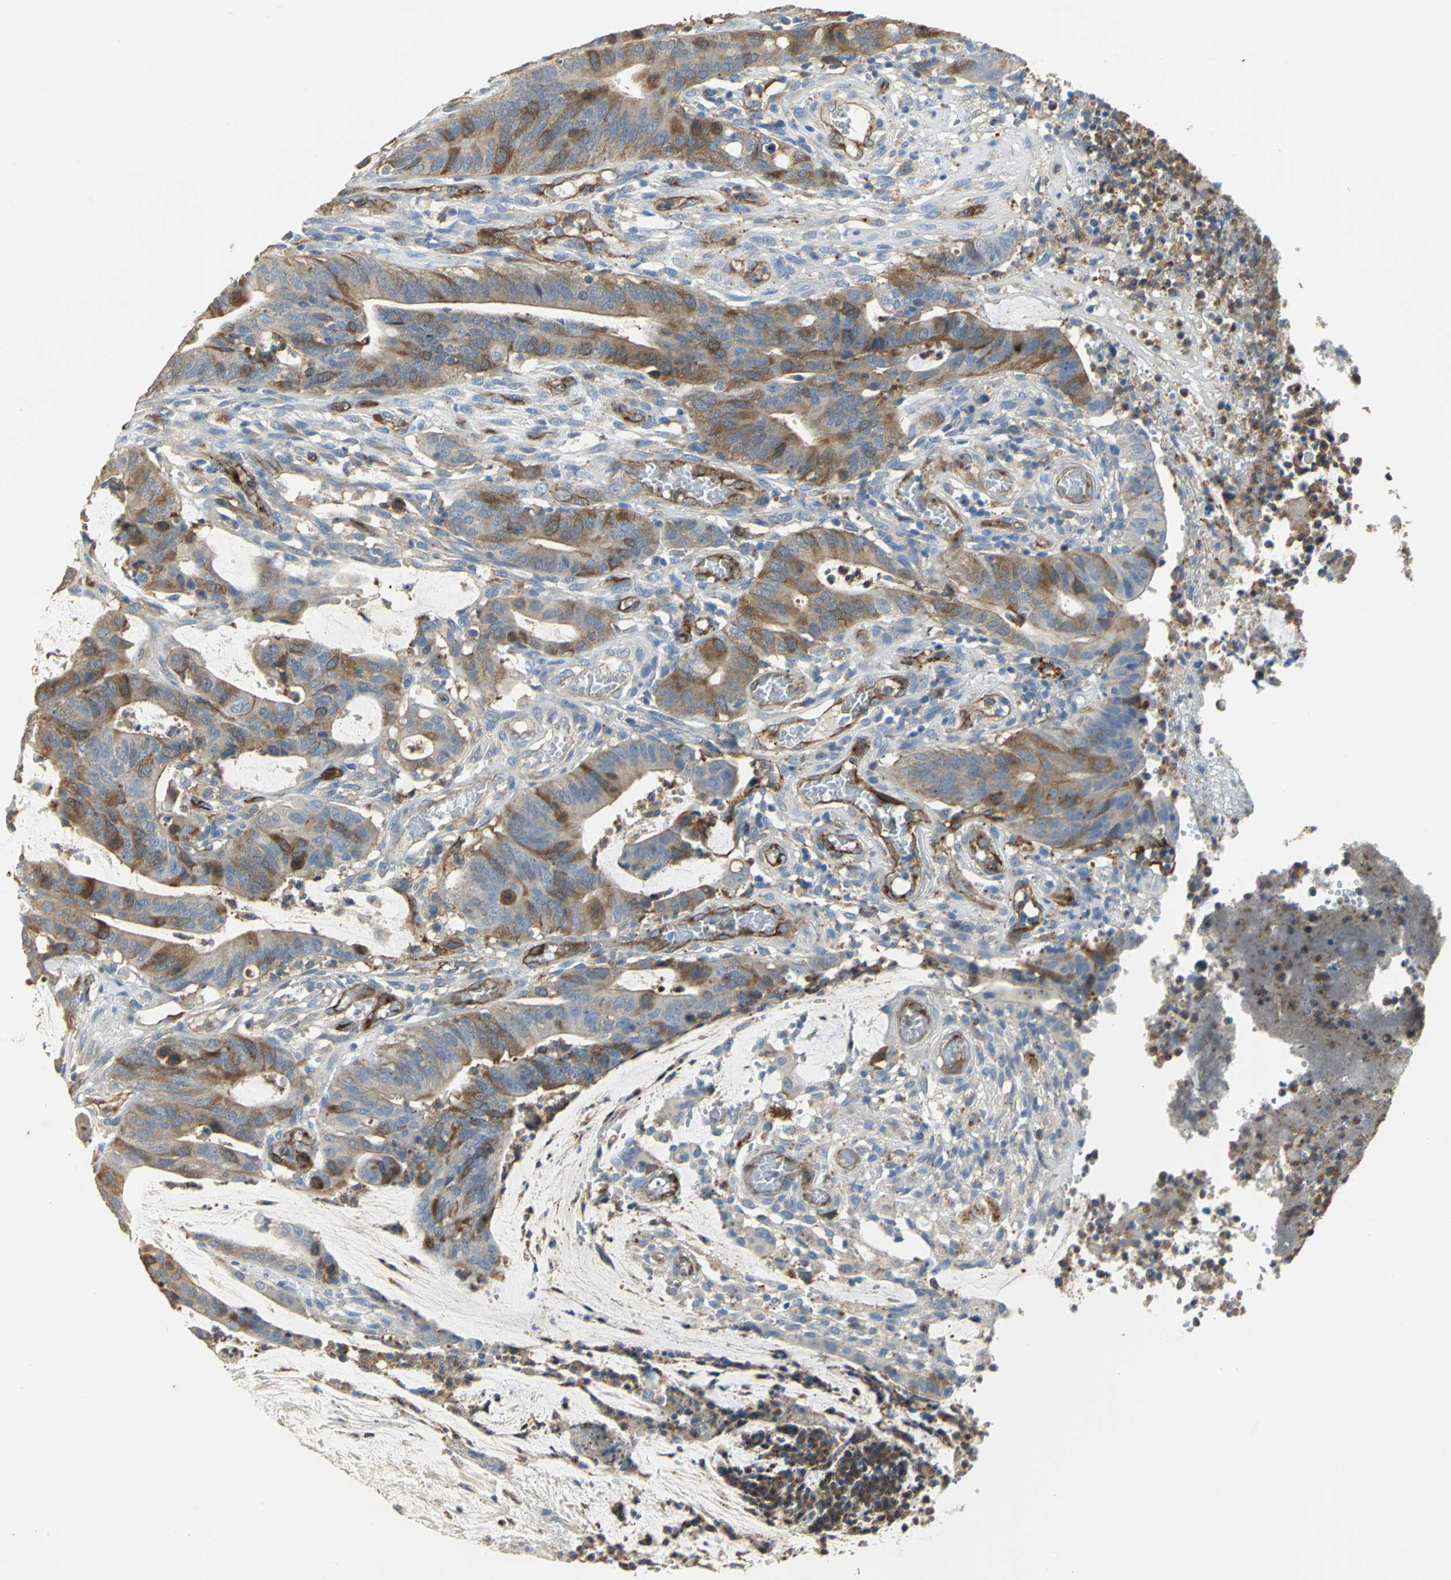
{"staining": {"intensity": "strong", "quantity": "25%-75%", "location": "cytoplasmic/membranous"}, "tissue": "colorectal cancer", "cell_type": "Tumor cells", "image_type": "cancer", "snomed": [{"axis": "morphology", "description": "Adenocarcinoma, NOS"}, {"axis": "topography", "description": "Rectum"}], "caption": "Immunohistochemical staining of human colorectal cancer exhibits strong cytoplasmic/membranous protein staining in about 25%-75% of tumor cells.", "gene": "DLGAP5", "patient": {"sex": "female", "age": 66}}